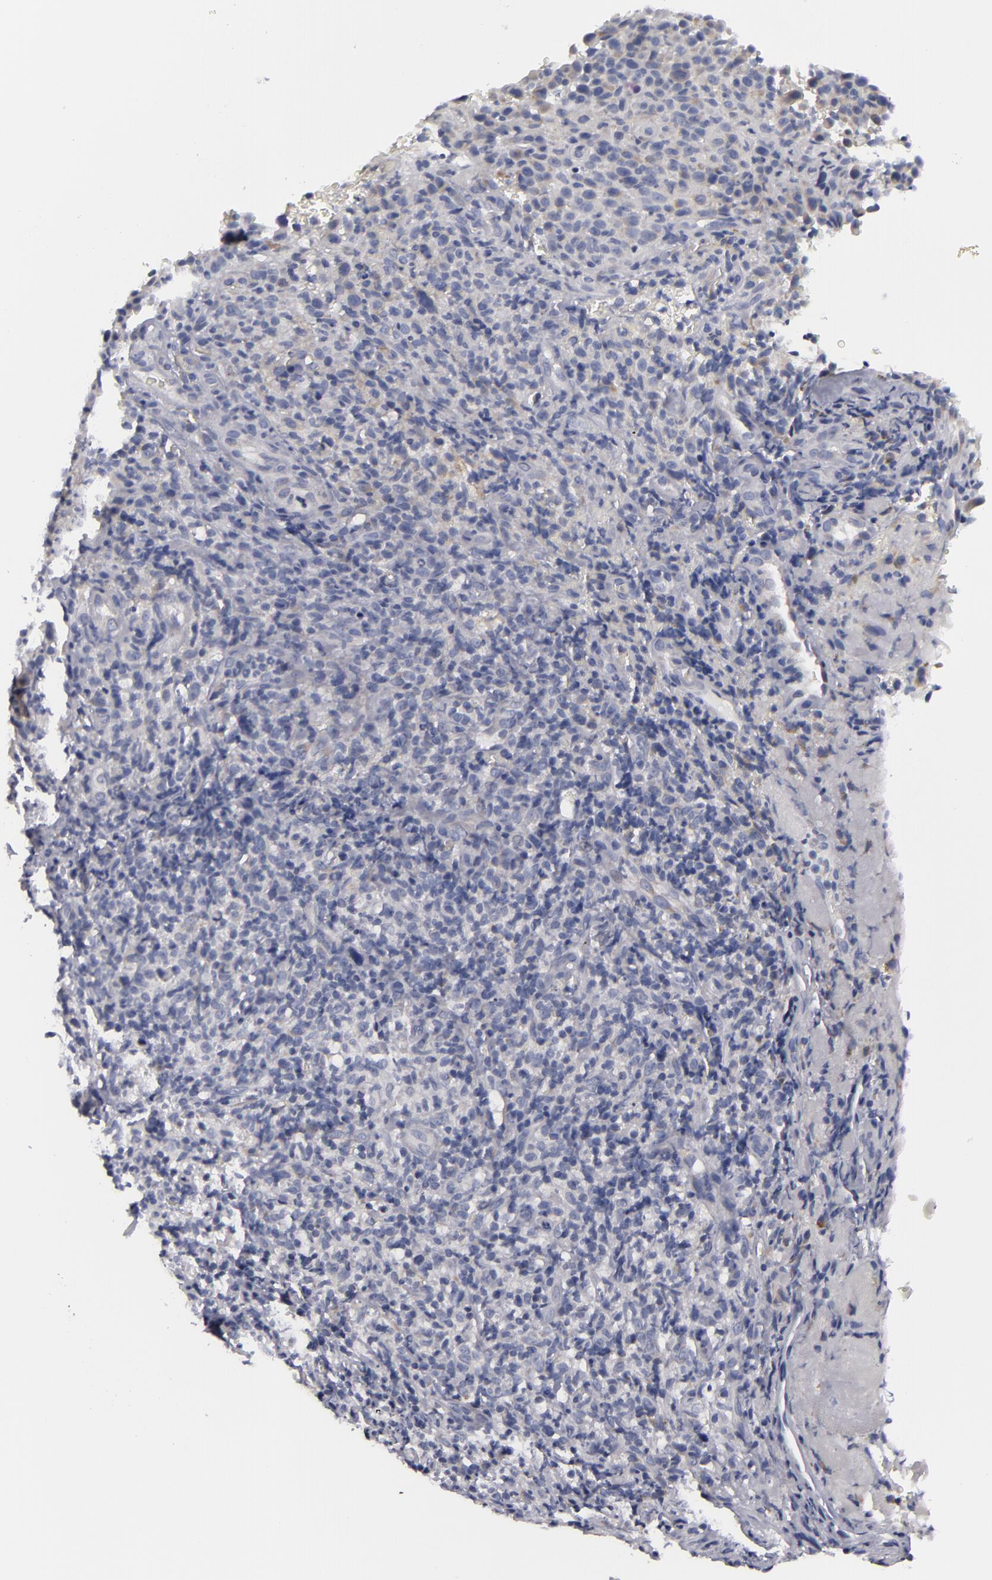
{"staining": {"intensity": "weak", "quantity": "25%-75%", "location": "cytoplasmic/membranous"}, "tissue": "melanoma", "cell_type": "Tumor cells", "image_type": "cancer", "snomed": [{"axis": "morphology", "description": "Malignant melanoma, NOS"}, {"axis": "topography", "description": "Skin"}], "caption": "Tumor cells display weak cytoplasmic/membranous positivity in approximately 25%-75% of cells in malignant melanoma.", "gene": "ATP2B3", "patient": {"sex": "male", "age": 75}}